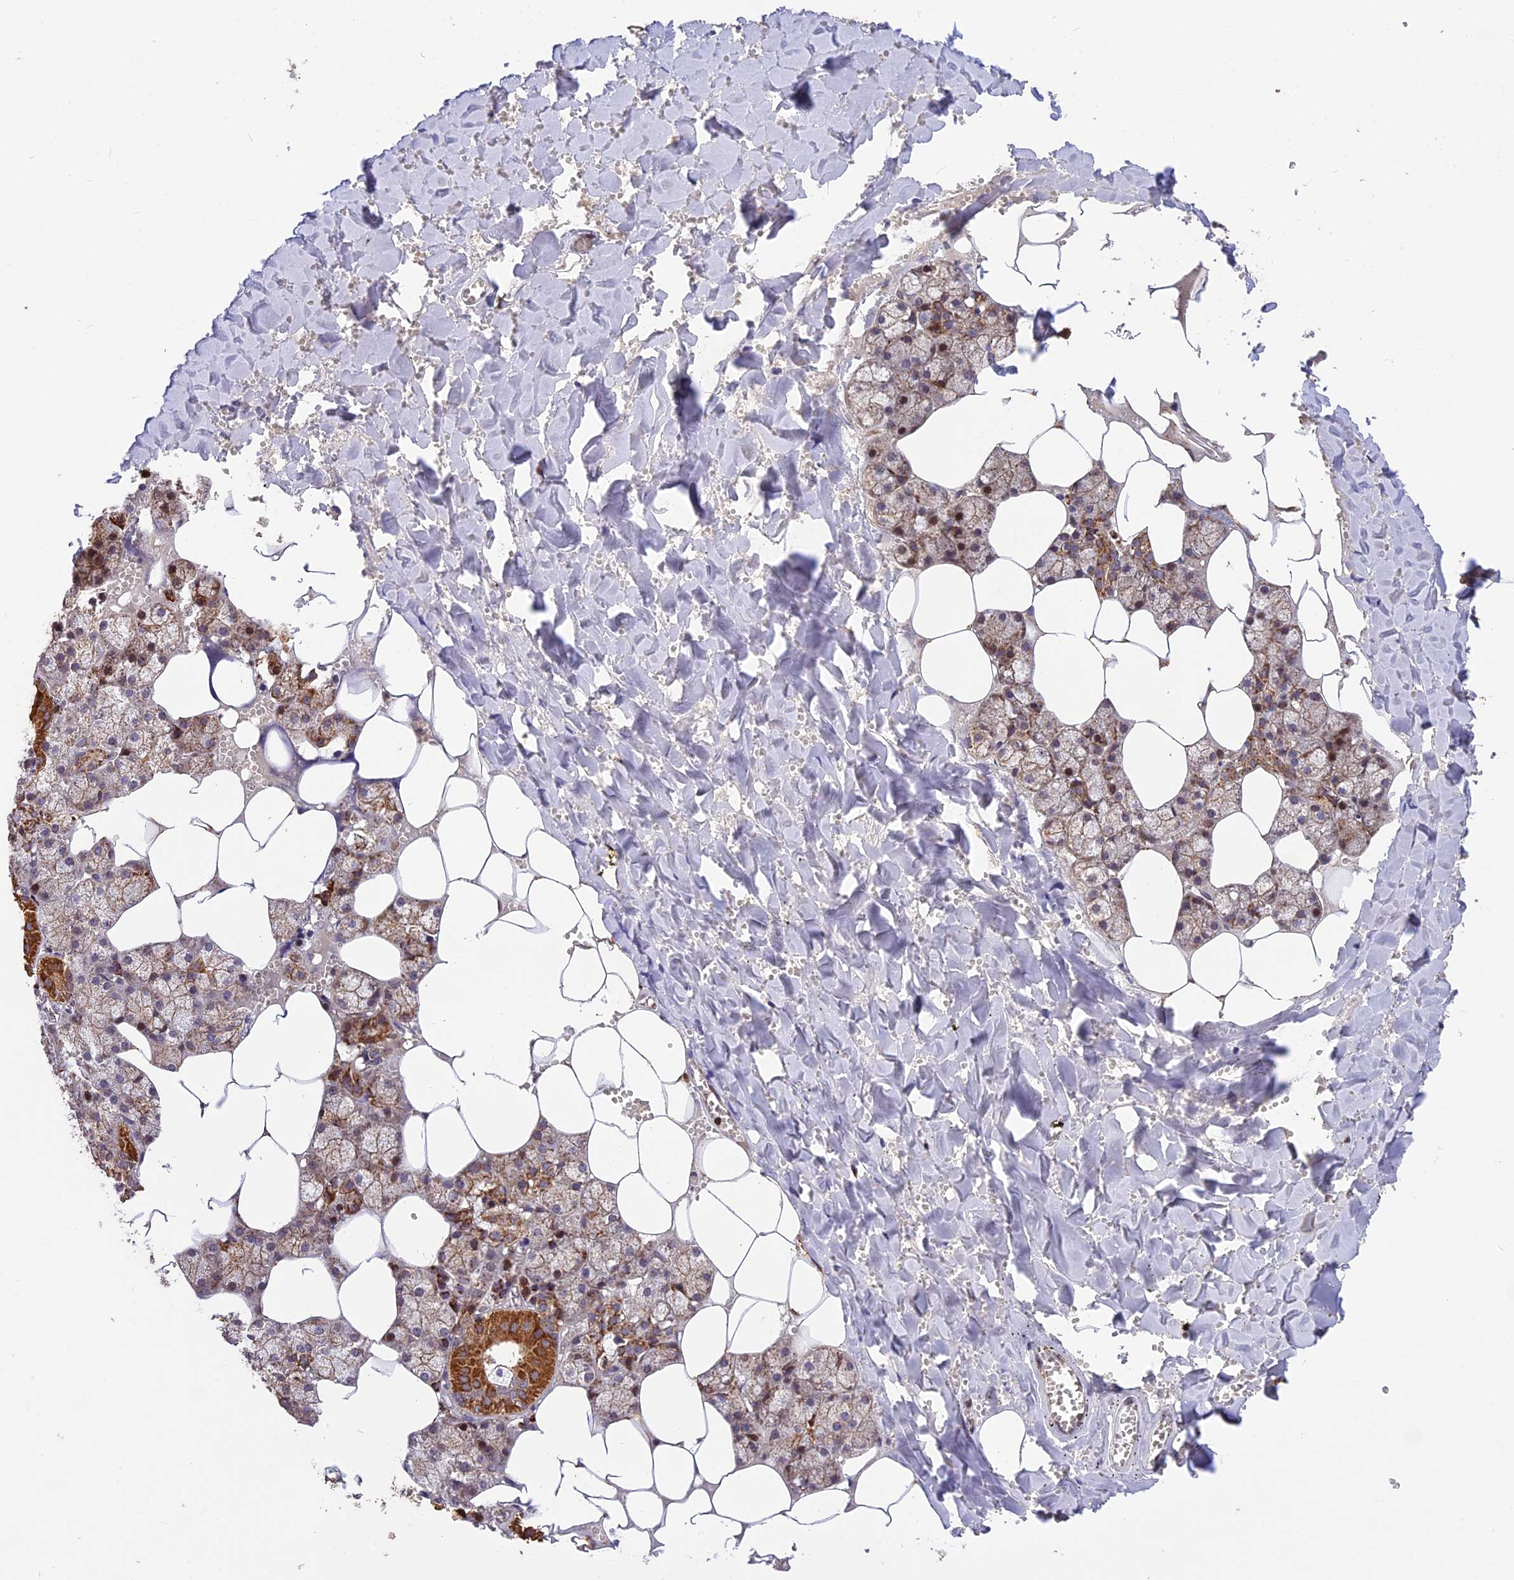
{"staining": {"intensity": "moderate", "quantity": ">75%", "location": "cytoplasmic/membranous,nuclear"}, "tissue": "salivary gland", "cell_type": "Glandular cells", "image_type": "normal", "snomed": [{"axis": "morphology", "description": "Normal tissue, NOS"}, {"axis": "topography", "description": "Salivary gland"}], "caption": "Unremarkable salivary gland demonstrates moderate cytoplasmic/membranous,nuclear positivity in about >75% of glandular cells Immunohistochemistry (ihc) stains the protein of interest in brown and the nuclei are stained blue..", "gene": "RERGL", "patient": {"sex": "male", "age": 62}}